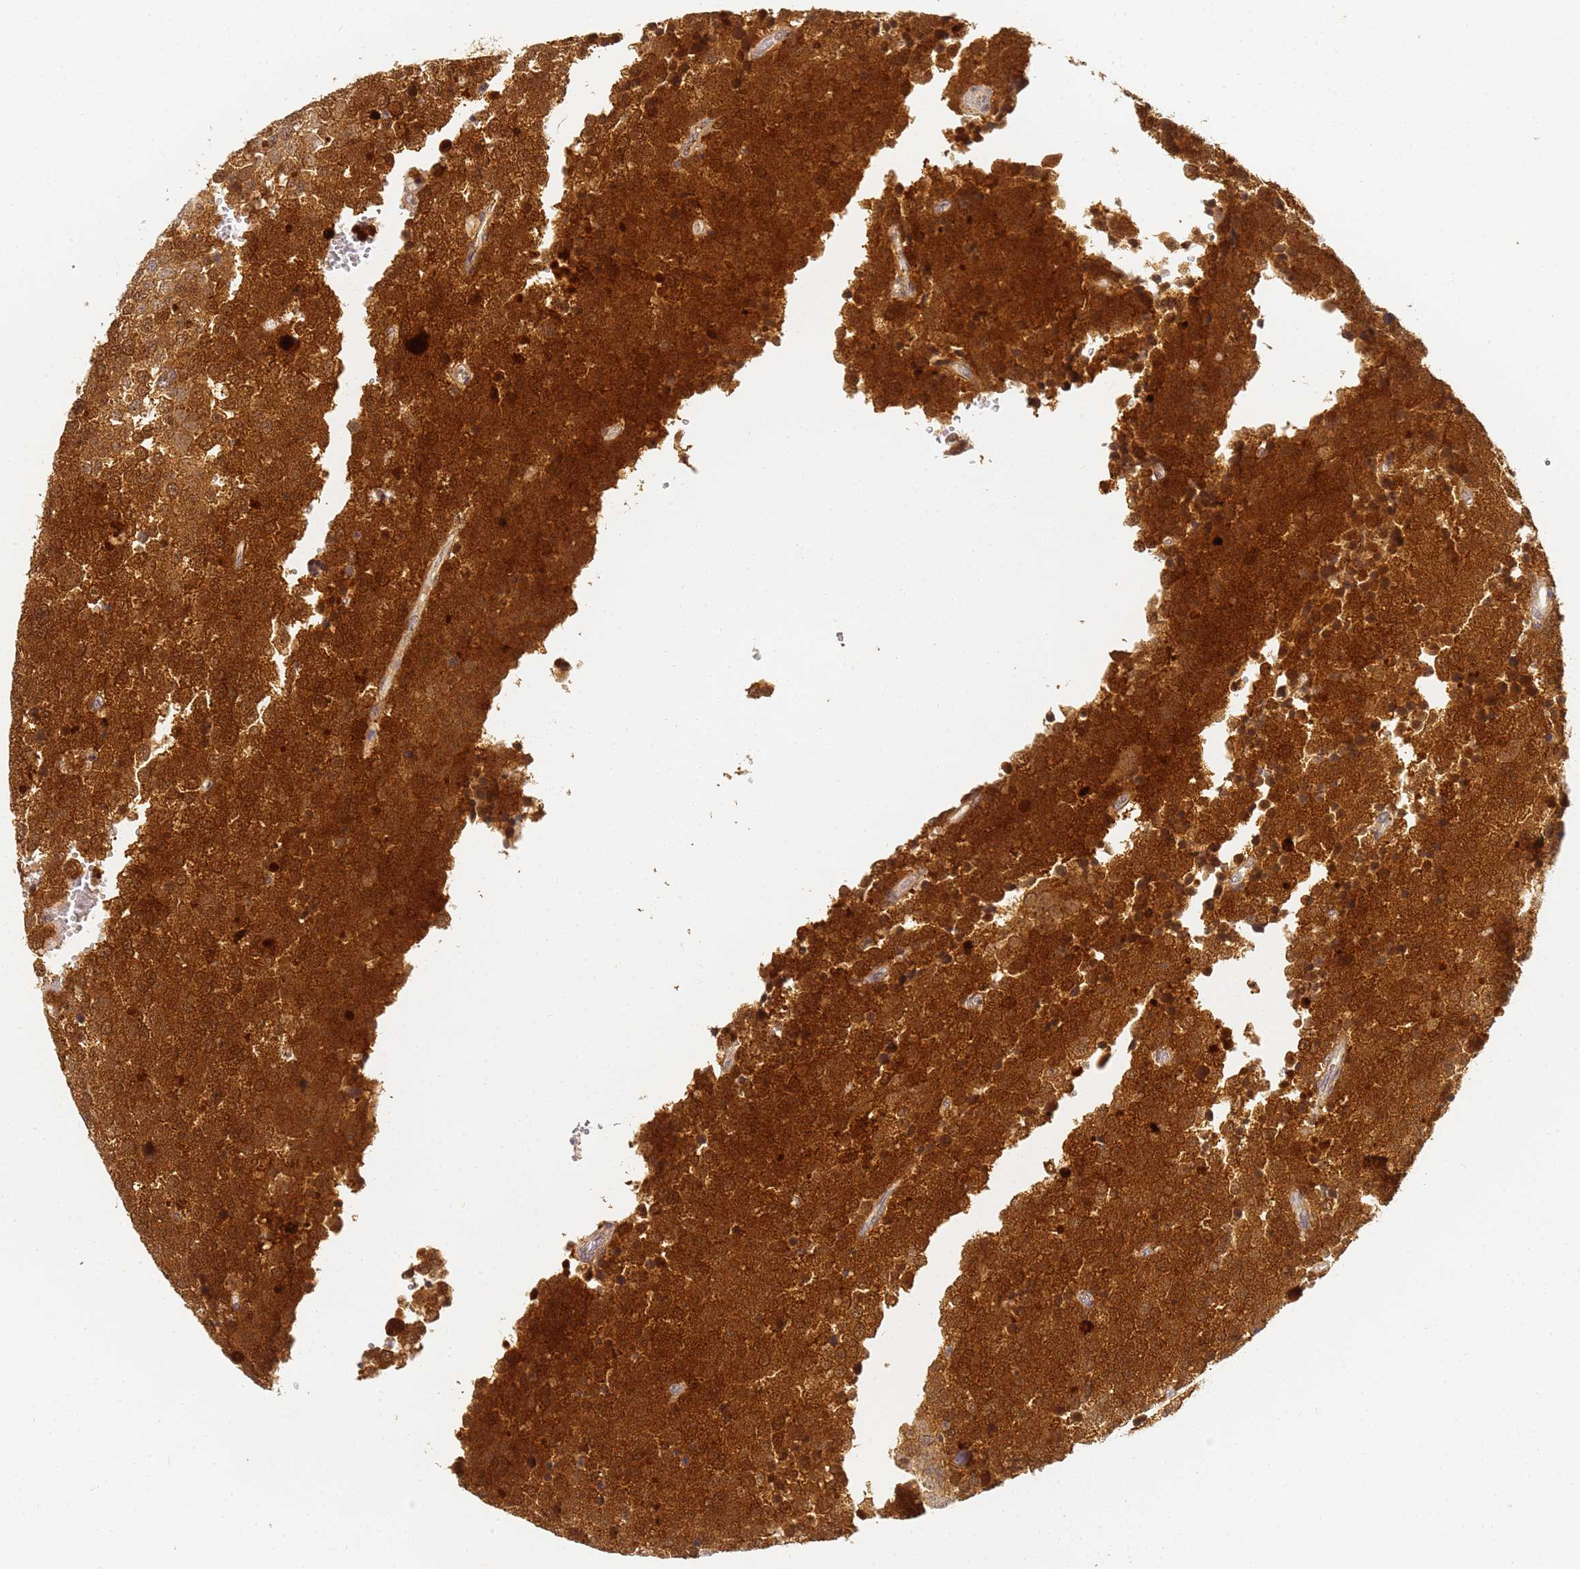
{"staining": {"intensity": "moderate", "quantity": ">75%", "location": "cytoplasmic/membranous,nuclear"}, "tissue": "testis cancer", "cell_type": "Tumor cells", "image_type": "cancer", "snomed": [{"axis": "morphology", "description": "Seminoma, NOS"}, {"axis": "topography", "description": "Testis"}], "caption": "Seminoma (testis) stained with DAB (3,3'-diaminobenzidine) immunohistochemistry (IHC) reveals medium levels of moderate cytoplasmic/membranous and nuclear positivity in approximately >75% of tumor cells.", "gene": "HMCES", "patient": {"sex": "male", "age": 71}}